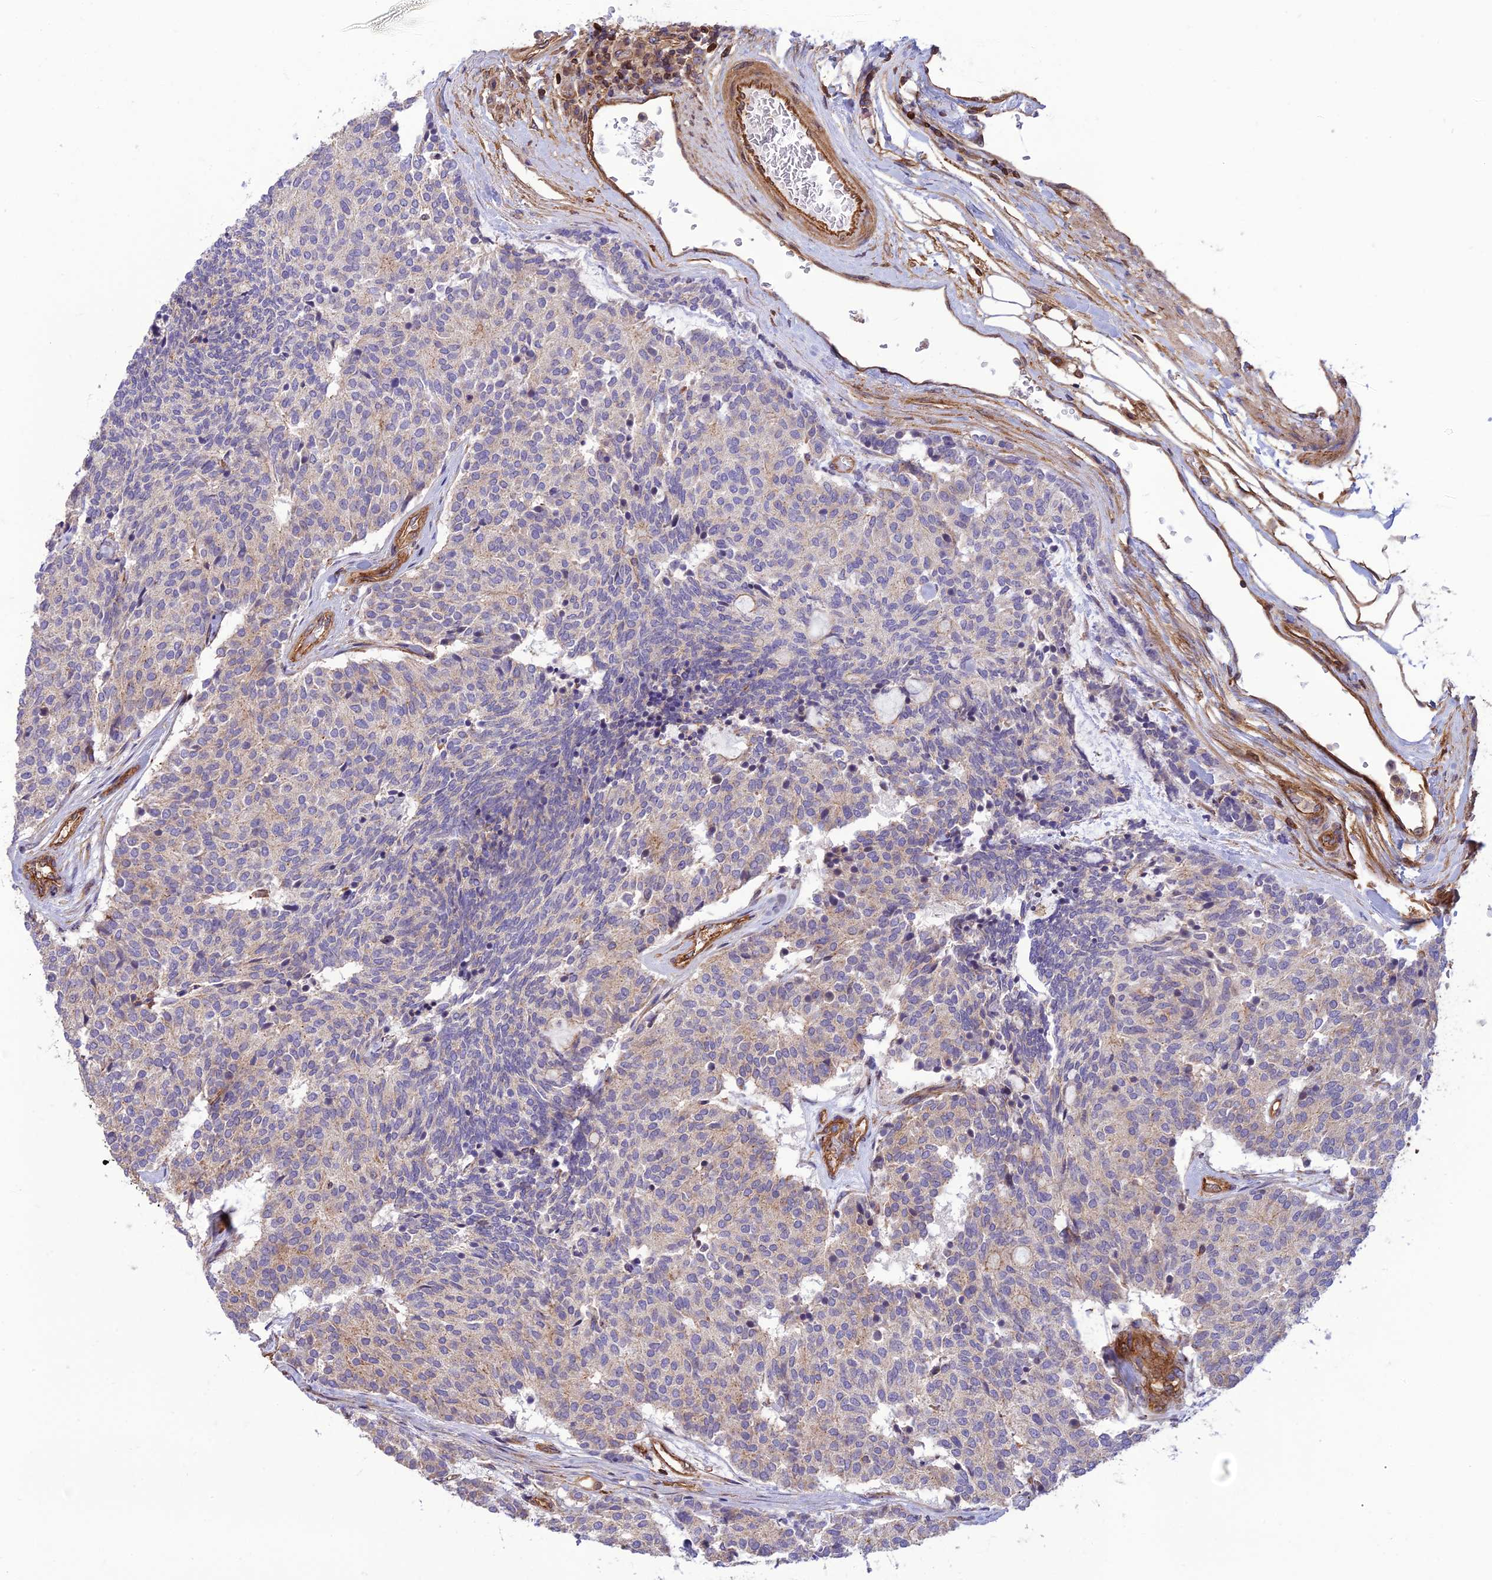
{"staining": {"intensity": "weak", "quantity": "<25%", "location": "cytoplasmic/membranous"}, "tissue": "carcinoid", "cell_type": "Tumor cells", "image_type": "cancer", "snomed": [{"axis": "morphology", "description": "Carcinoid, malignant, NOS"}, {"axis": "topography", "description": "Pancreas"}], "caption": "Image shows no significant protein staining in tumor cells of carcinoid. (DAB immunohistochemistry (IHC), high magnification).", "gene": "HPSE2", "patient": {"sex": "female", "age": 54}}